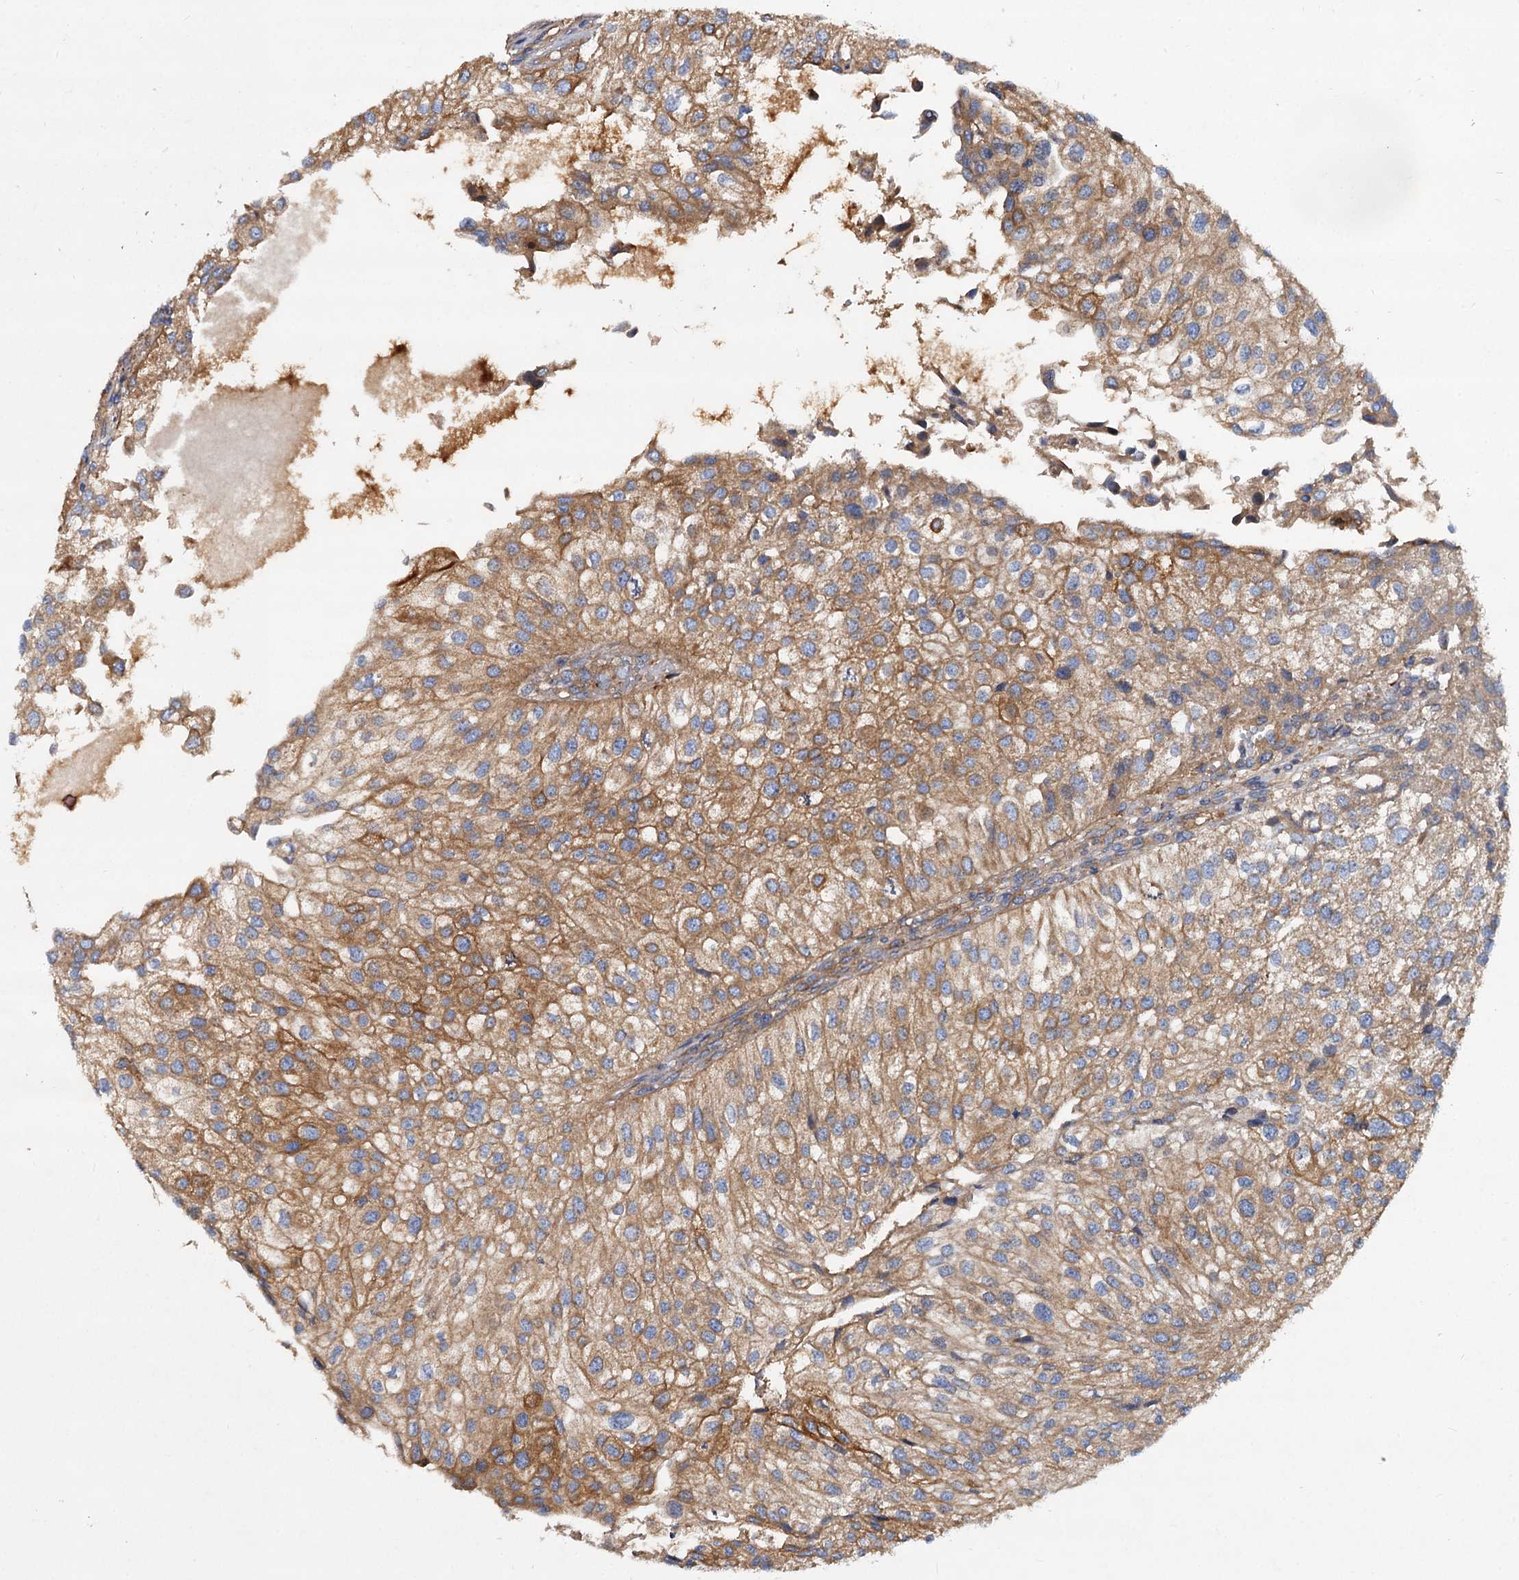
{"staining": {"intensity": "moderate", "quantity": ">75%", "location": "cytoplasmic/membranous"}, "tissue": "urothelial cancer", "cell_type": "Tumor cells", "image_type": "cancer", "snomed": [{"axis": "morphology", "description": "Urothelial carcinoma, Low grade"}, {"axis": "topography", "description": "Urinary bladder"}], "caption": "Human low-grade urothelial carcinoma stained with a protein marker demonstrates moderate staining in tumor cells.", "gene": "ALKBH7", "patient": {"sex": "female", "age": 89}}